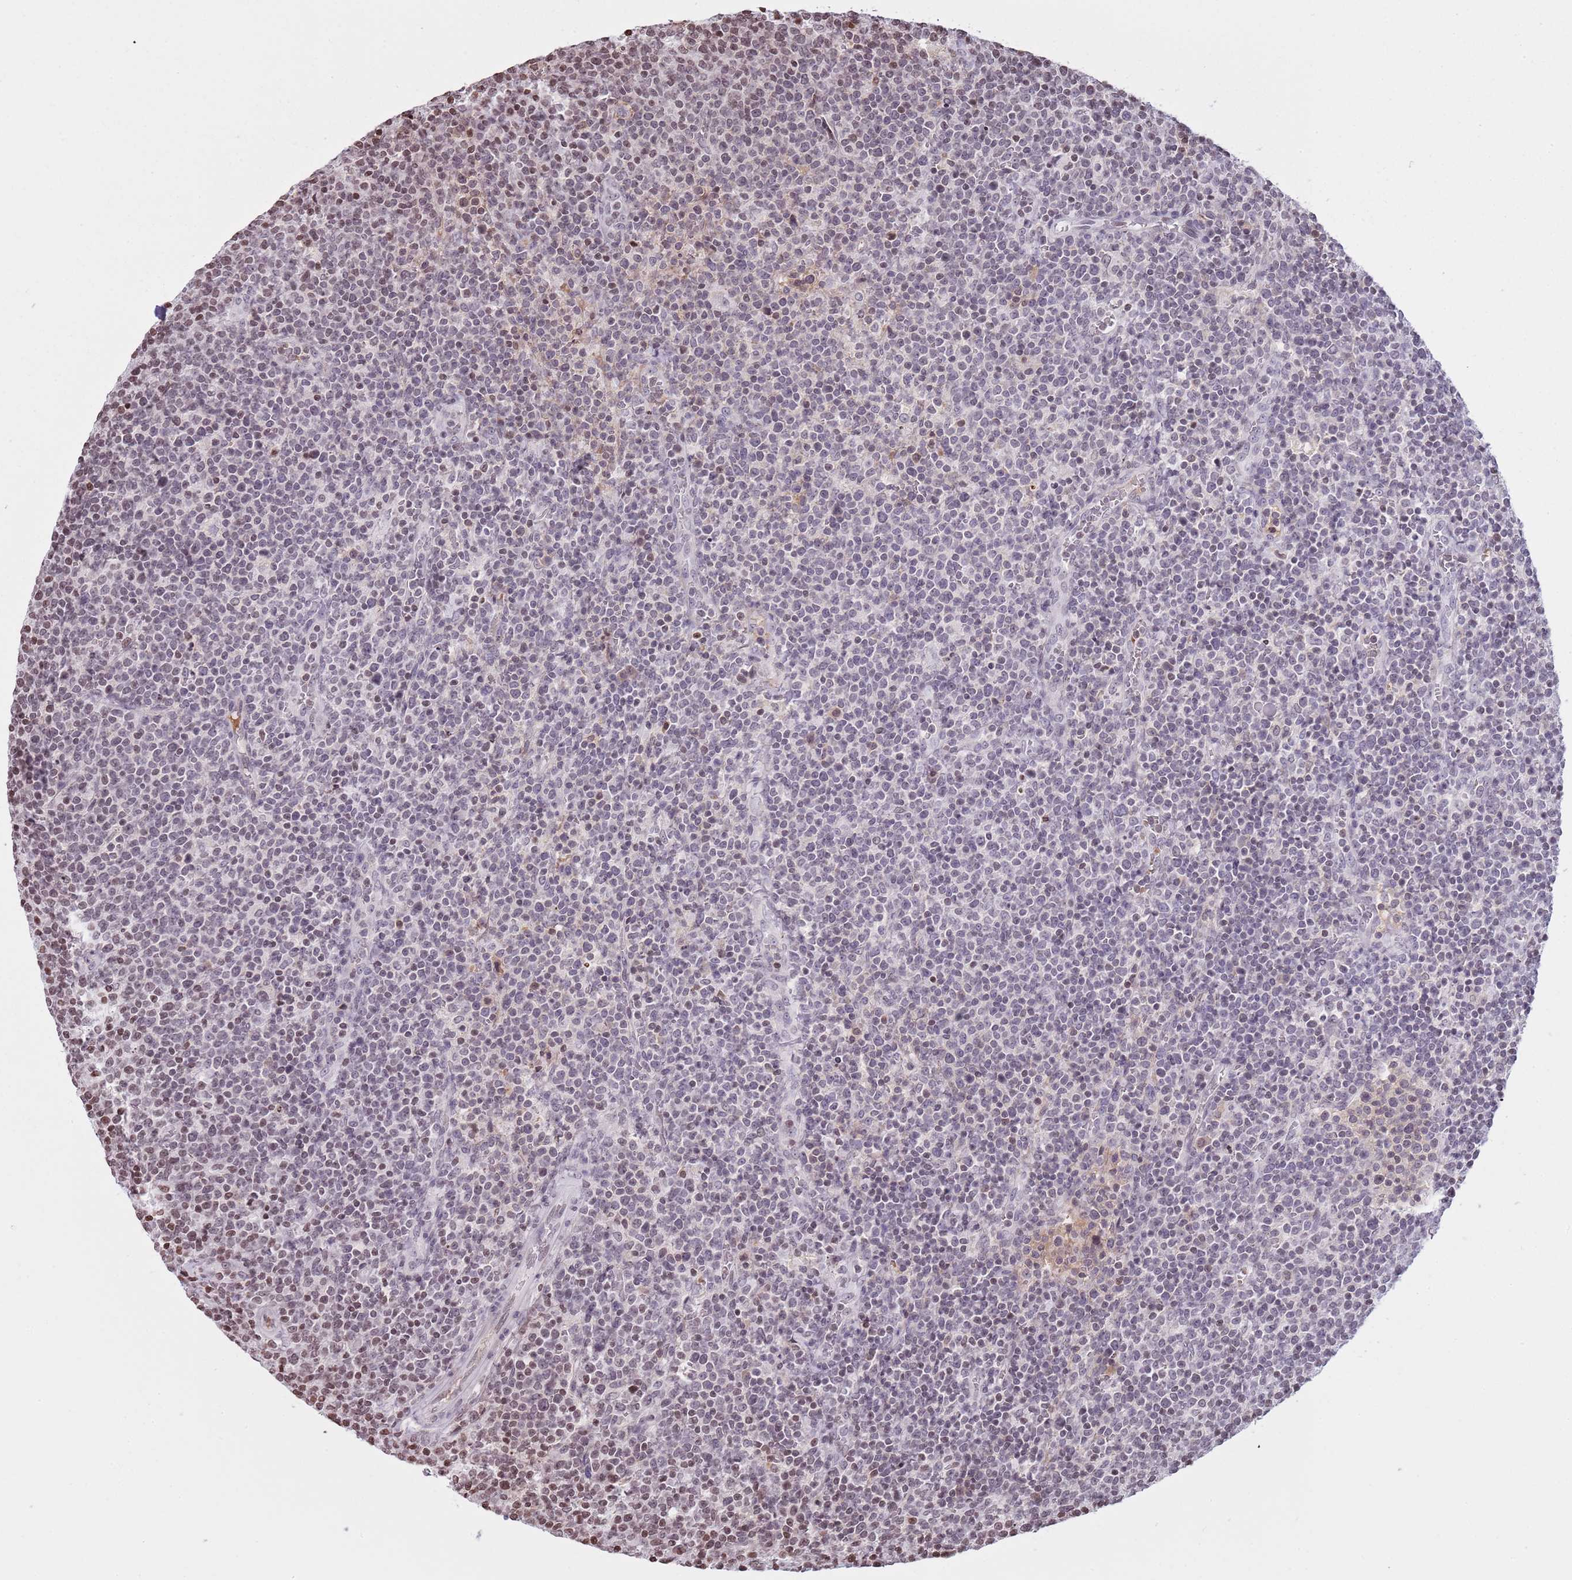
{"staining": {"intensity": "negative", "quantity": "none", "location": "none"}, "tissue": "lymphoma", "cell_type": "Tumor cells", "image_type": "cancer", "snomed": [{"axis": "morphology", "description": "Malignant lymphoma, non-Hodgkin's type, High grade"}, {"axis": "topography", "description": "Lymph node"}], "caption": "Immunohistochemical staining of lymphoma shows no significant expression in tumor cells. (DAB (3,3'-diaminobenzidine) IHC, high magnification).", "gene": "KPNA3", "patient": {"sex": "male", "age": 61}}